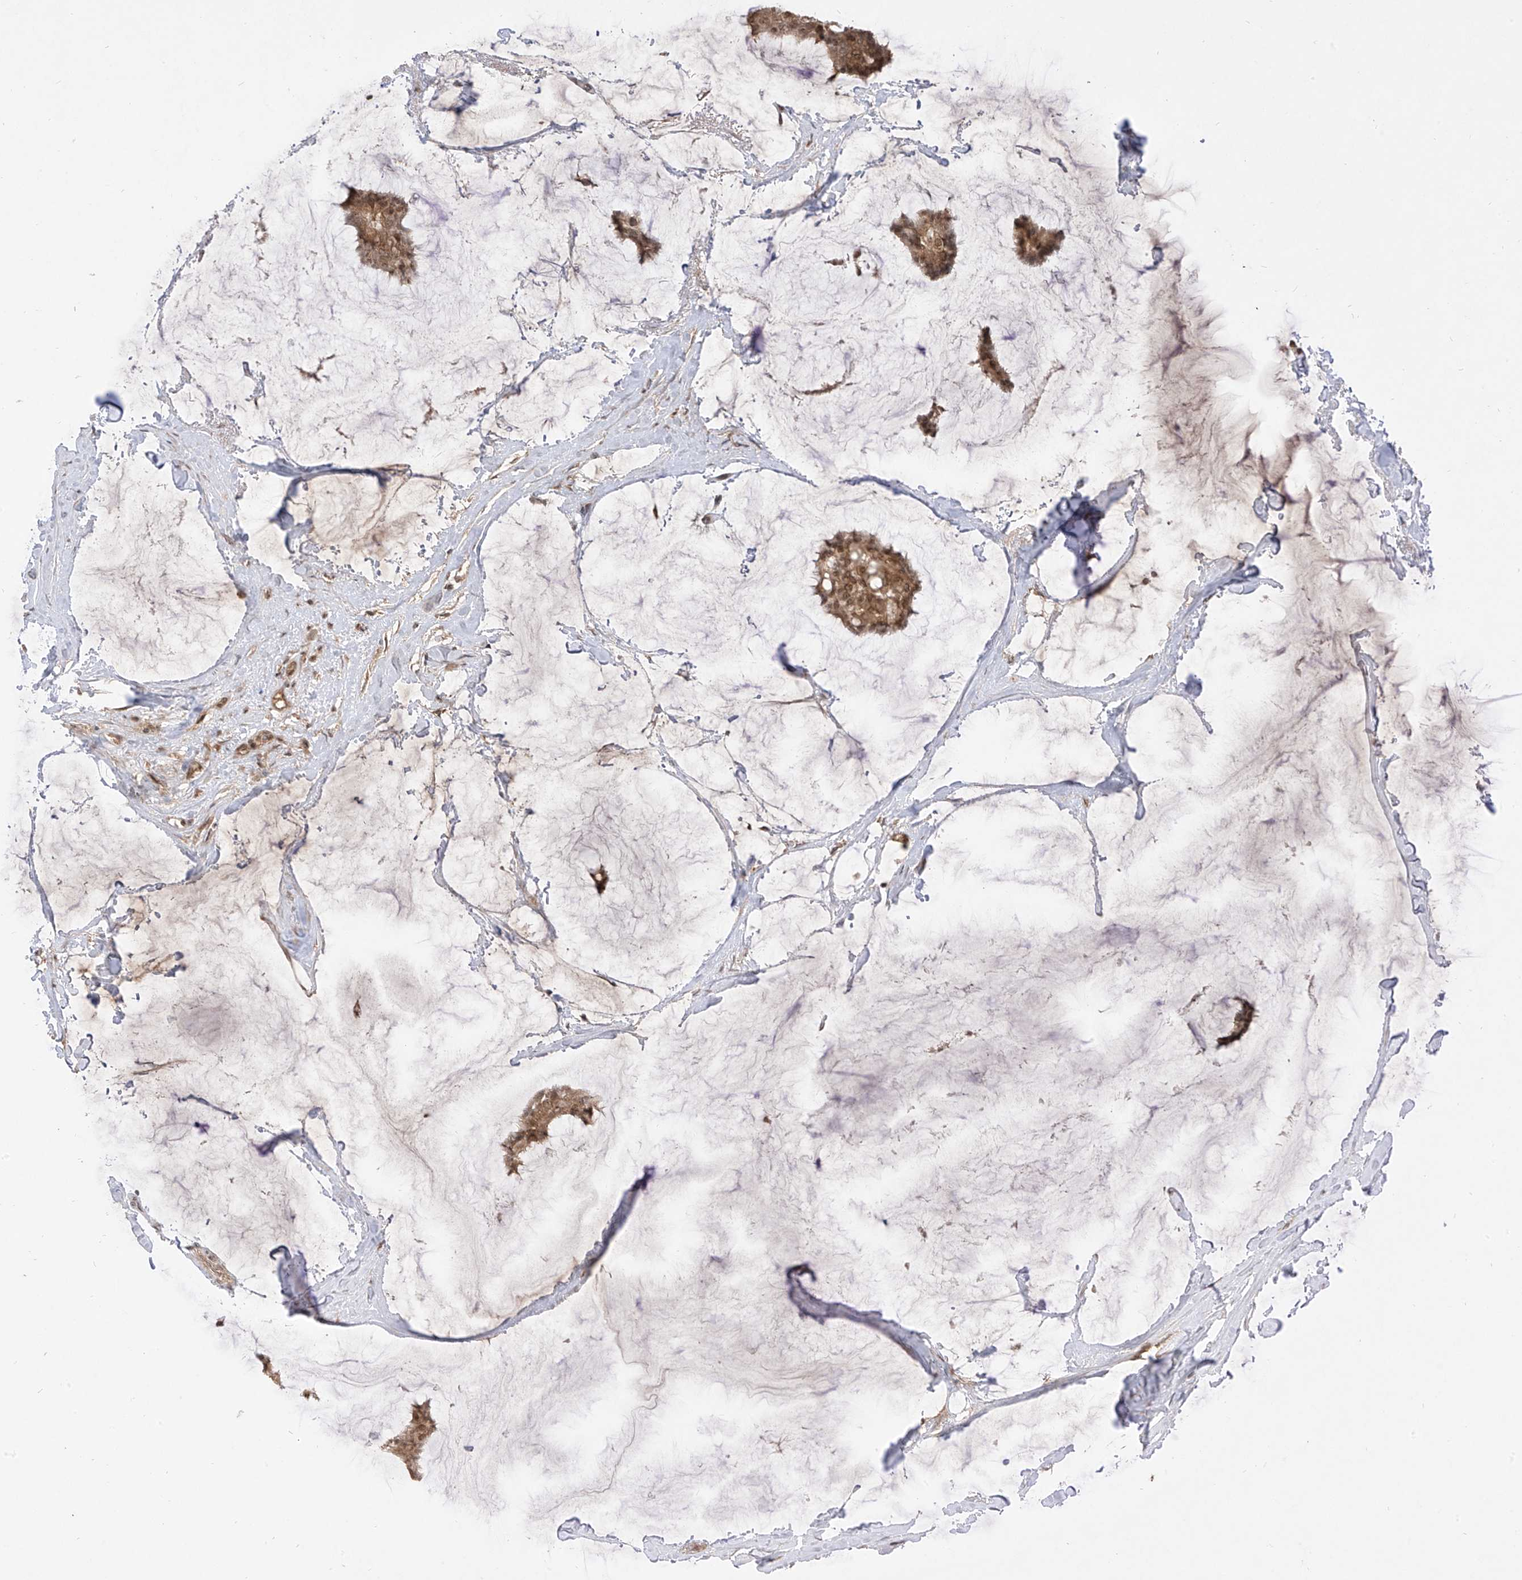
{"staining": {"intensity": "moderate", "quantity": ">75%", "location": "cytoplasmic/membranous,nuclear"}, "tissue": "breast cancer", "cell_type": "Tumor cells", "image_type": "cancer", "snomed": [{"axis": "morphology", "description": "Duct carcinoma"}, {"axis": "topography", "description": "Breast"}], "caption": "The immunohistochemical stain labels moderate cytoplasmic/membranous and nuclear expression in tumor cells of breast intraductal carcinoma tissue. Nuclei are stained in blue.", "gene": "LCOR", "patient": {"sex": "female", "age": 93}}